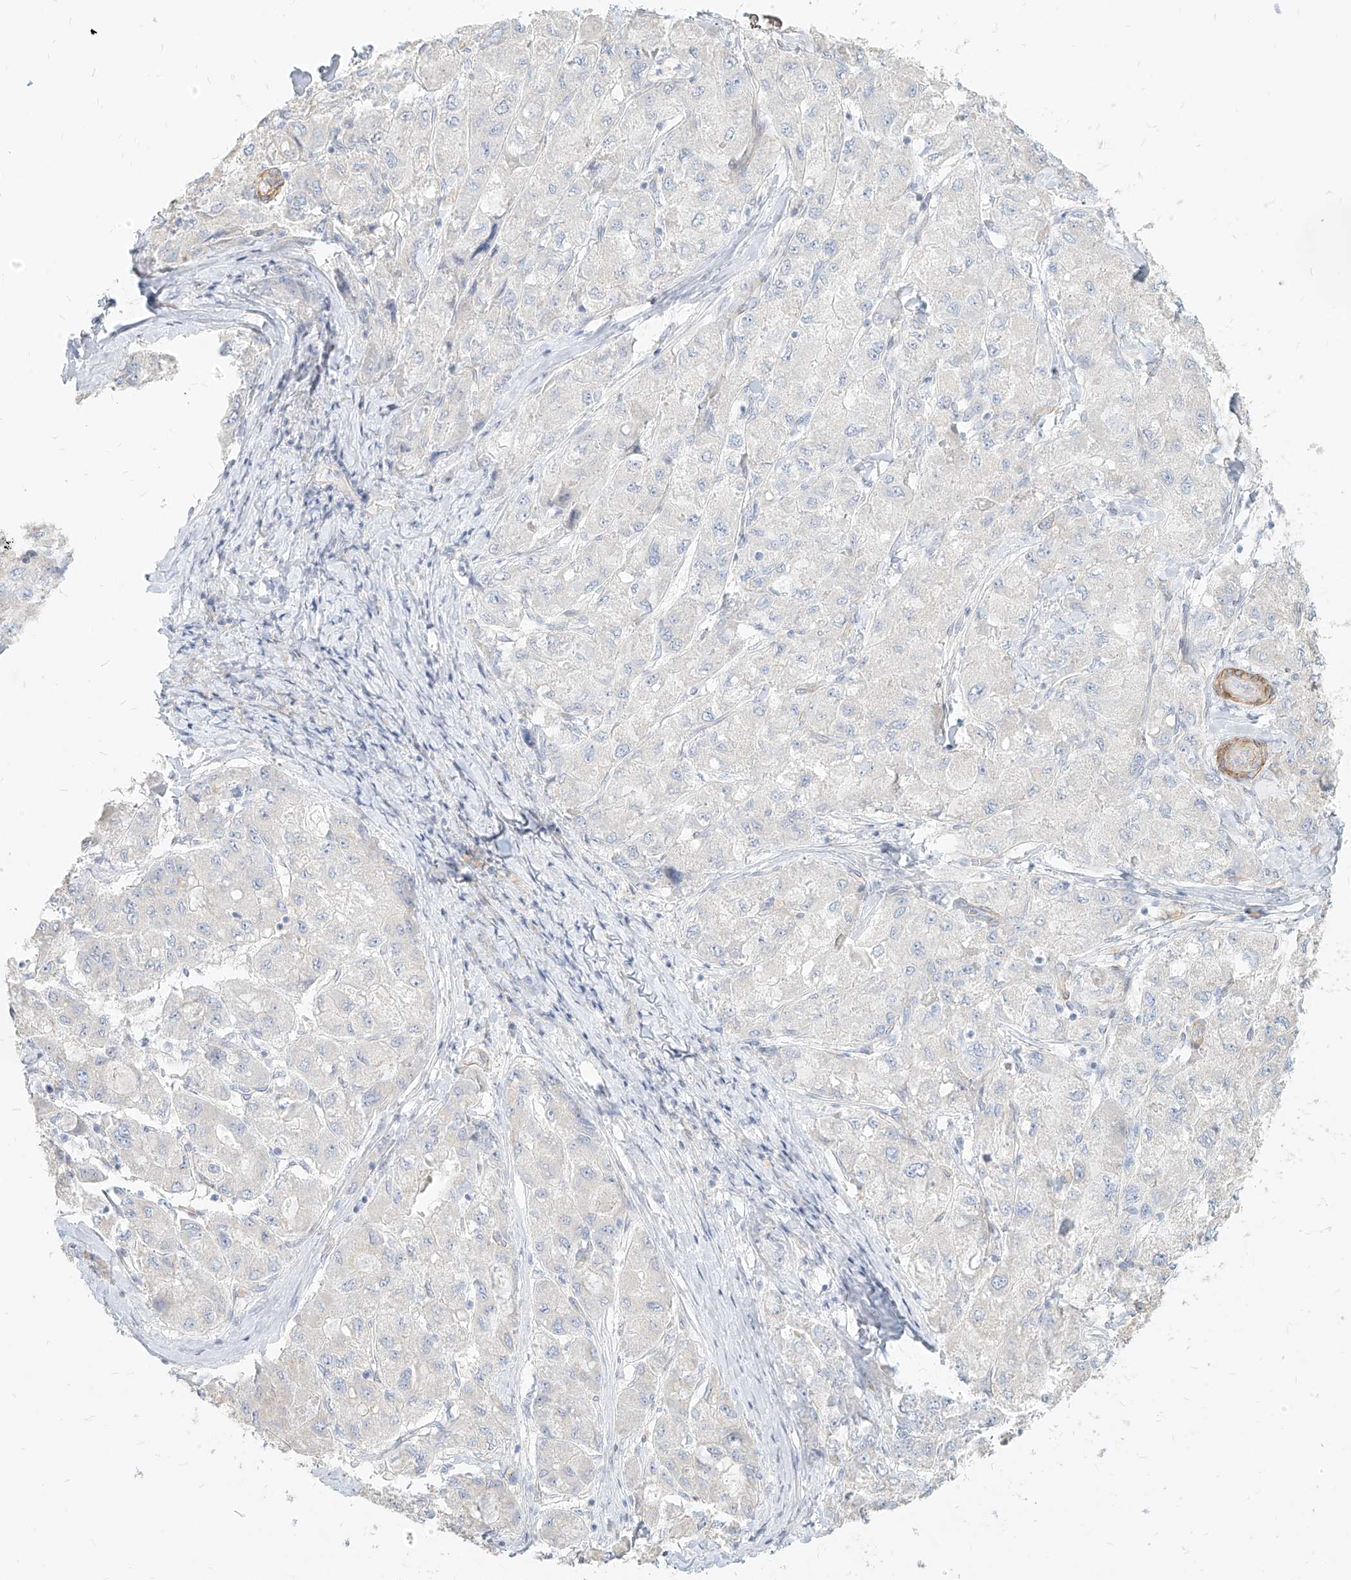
{"staining": {"intensity": "negative", "quantity": "none", "location": "none"}, "tissue": "liver cancer", "cell_type": "Tumor cells", "image_type": "cancer", "snomed": [{"axis": "morphology", "description": "Carcinoma, Hepatocellular, NOS"}, {"axis": "topography", "description": "Liver"}], "caption": "The photomicrograph demonstrates no significant staining in tumor cells of hepatocellular carcinoma (liver).", "gene": "ITPKB", "patient": {"sex": "male", "age": 80}}